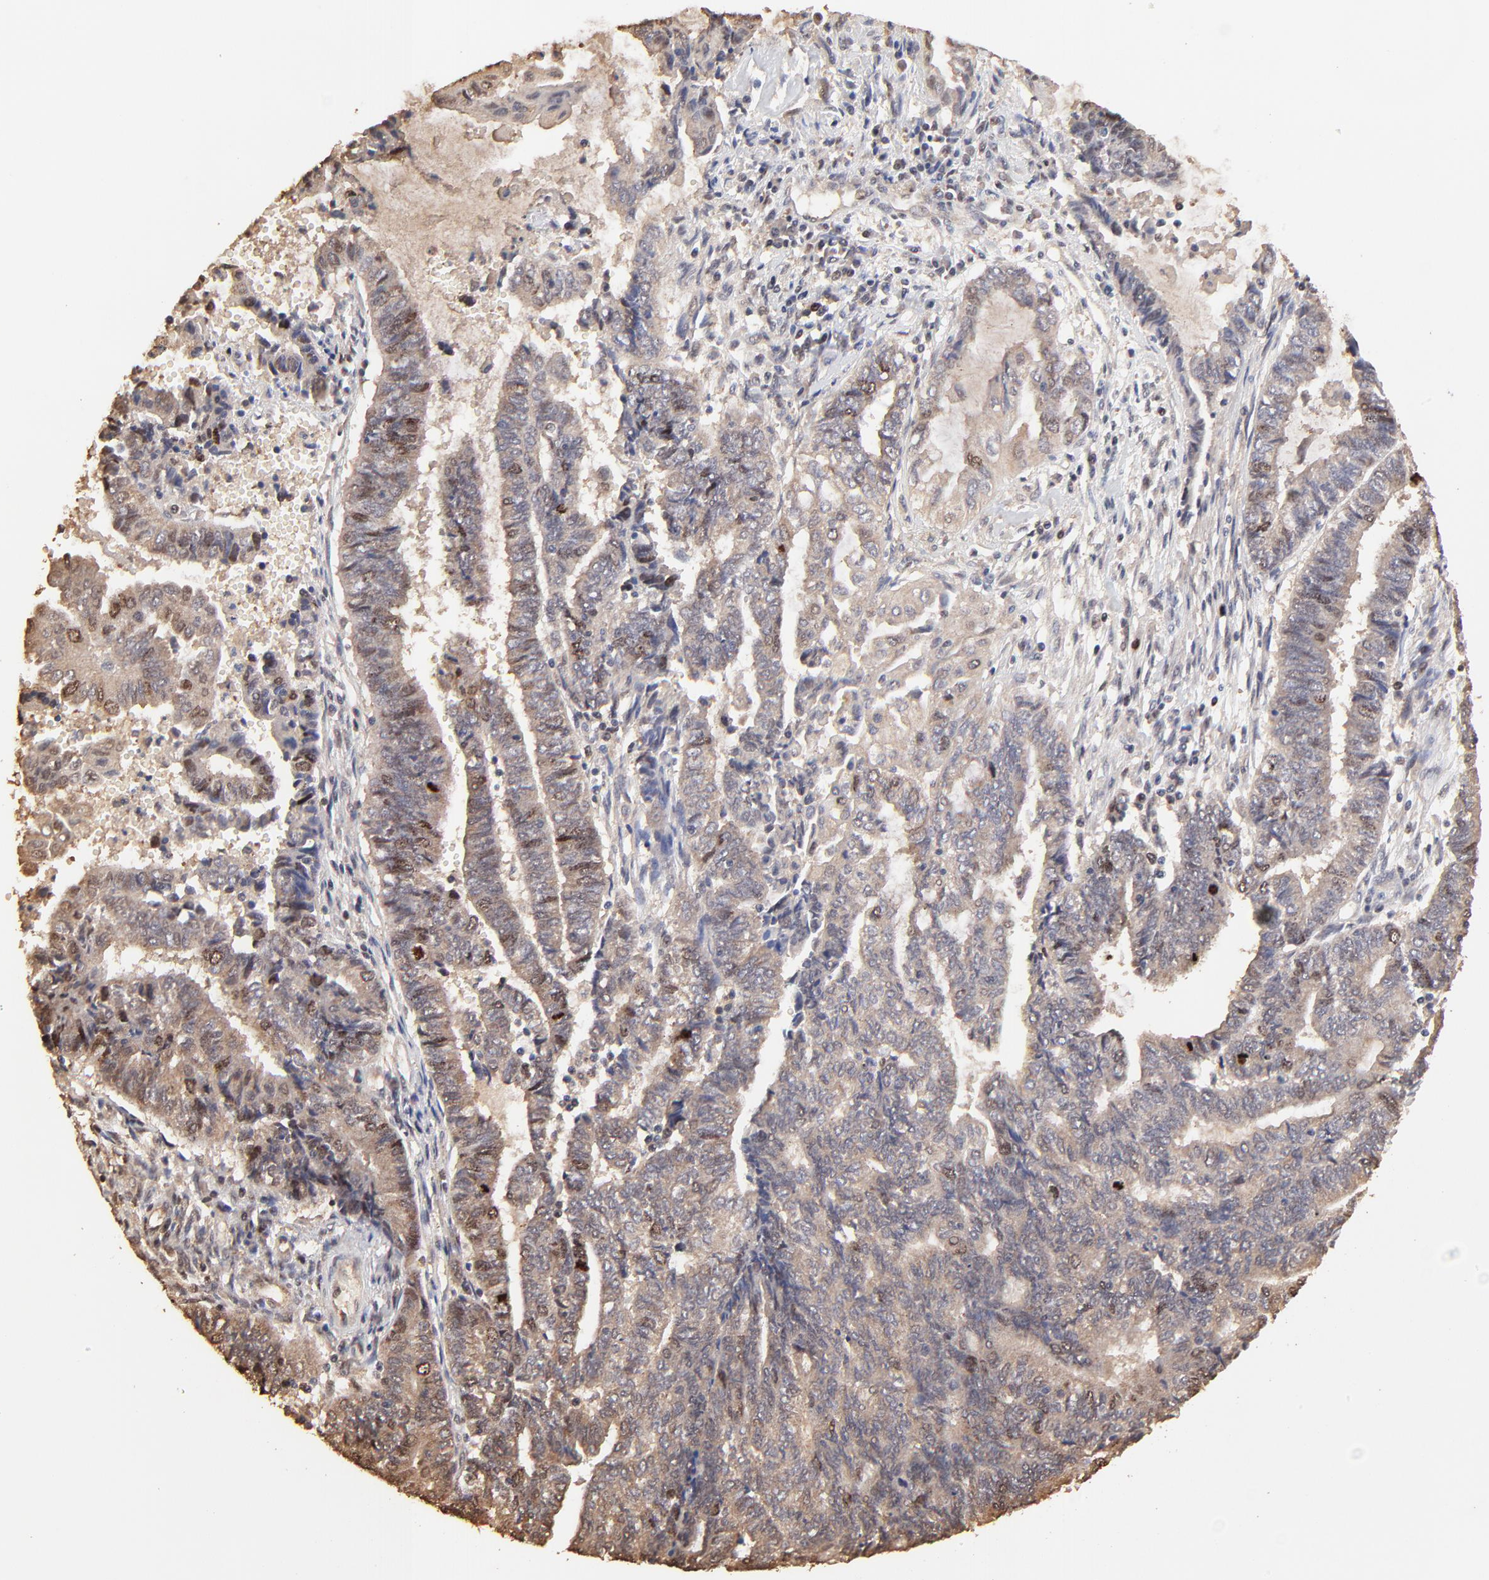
{"staining": {"intensity": "moderate", "quantity": "25%-75%", "location": "cytoplasmic/membranous,nuclear"}, "tissue": "endometrial cancer", "cell_type": "Tumor cells", "image_type": "cancer", "snomed": [{"axis": "morphology", "description": "Adenocarcinoma, NOS"}, {"axis": "topography", "description": "Uterus"}, {"axis": "topography", "description": "Endometrium"}], "caption": "Immunohistochemical staining of human endometrial cancer exhibits medium levels of moderate cytoplasmic/membranous and nuclear positivity in approximately 25%-75% of tumor cells. Using DAB (brown) and hematoxylin (blue) stains, captured at high magnification using brightfield microscopy.", "gene": "BIRC5", "patient": {"sex": "female", "age": 70}}